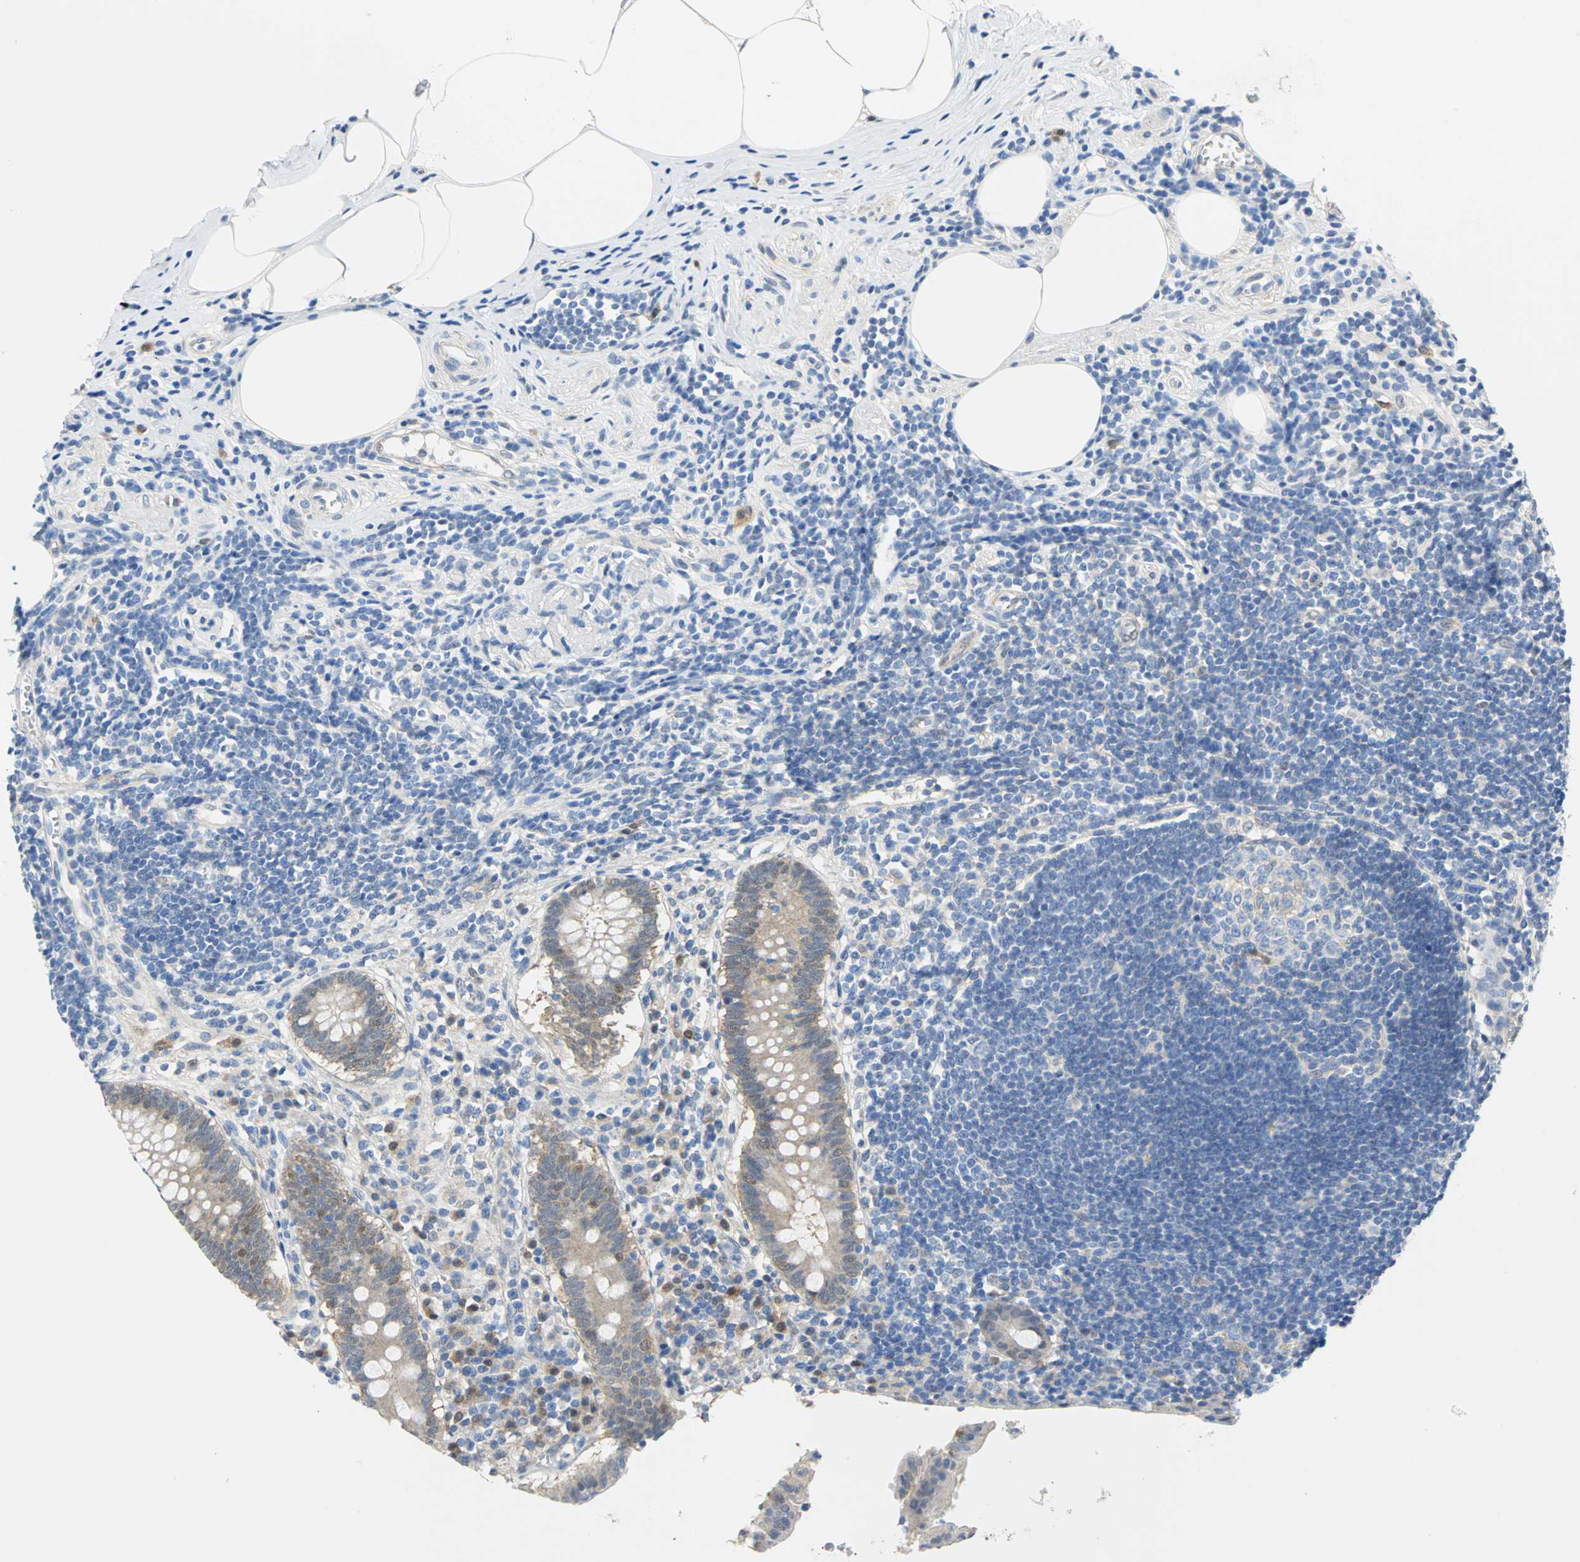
{"staining": {"intensity": "weak", "quantity": "<25%", "location": "cytoplasmic/membranous,nuclear"}, "tissue": "appendix", "cell_type": "Glandular cells", "image_type": "normal", "snomed": [{"axis": "morphology", "description": "Normal tissue, NOS"}, {"axis": "topography", "description": "Appendix"}], "caption": "This histopathology image is of normal appendix stained with immunohistochemistry to label a protein in brown with the nuclei are counter-stained blue. There is no staining in glandular cells. (Stains: DAB immunohistochemistry with hematoxylin counter stain, Microscopy: brightfield microscopy at high magnification).", "gene": "PGM3", "patient": {"sex": "female", "age": 50}}